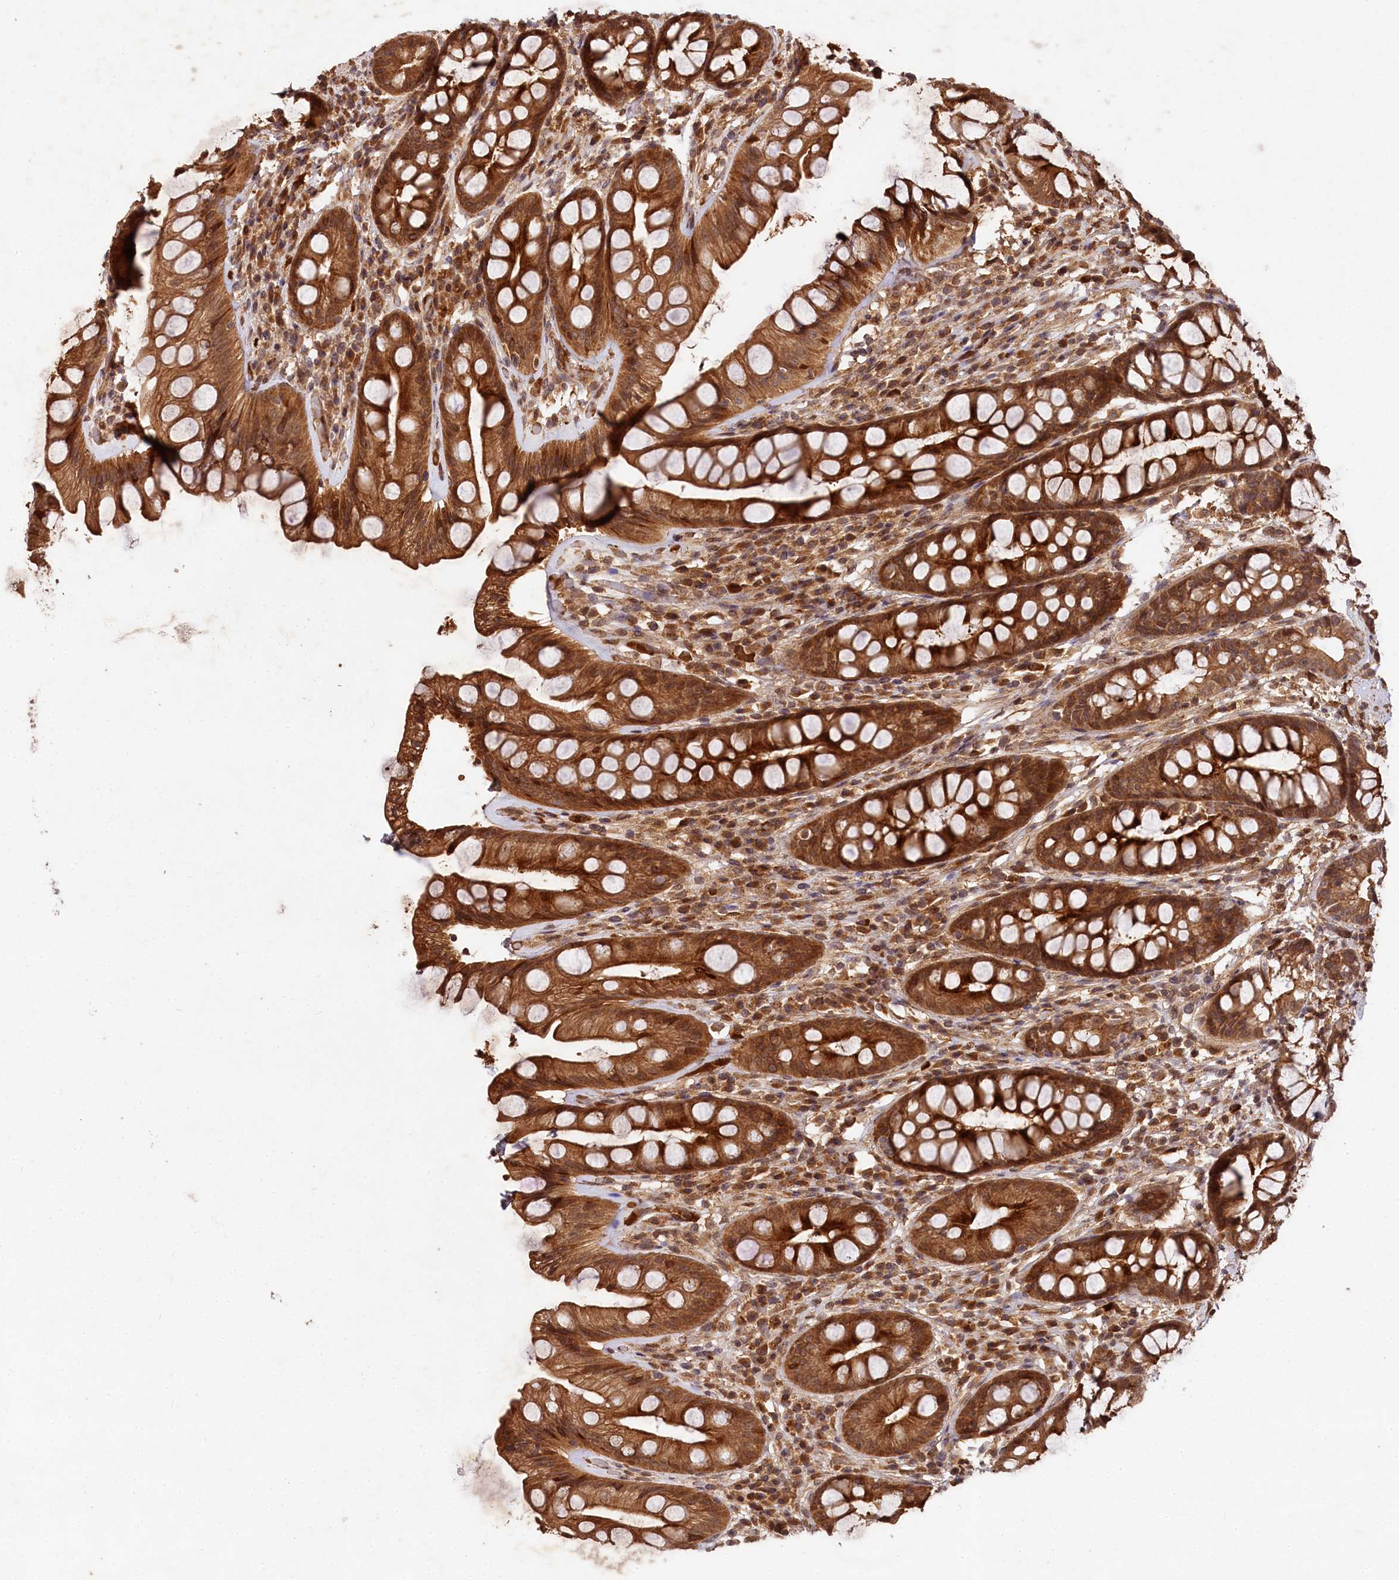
{"staining": {"intensity": "strong", "quantity": ">75%", "location": "cytoplasmic/membranous"}, "tissue": "rectum", "cell_type": "Glandular cells", "image_type": "normal", "snomed": [{"axis": "morphology", "description": "Normal tissue, NOS"}, {"axis": "topography", "description": "Rectum"}], "caption": "Immunohistochemical staining of benign rectum demonstrates high levels of strong cytoplasmic/membranous positivity in about >75% of glandular cells.", "gene": "MCF2L2", "patient": {"sex": "male", "age": 74}}